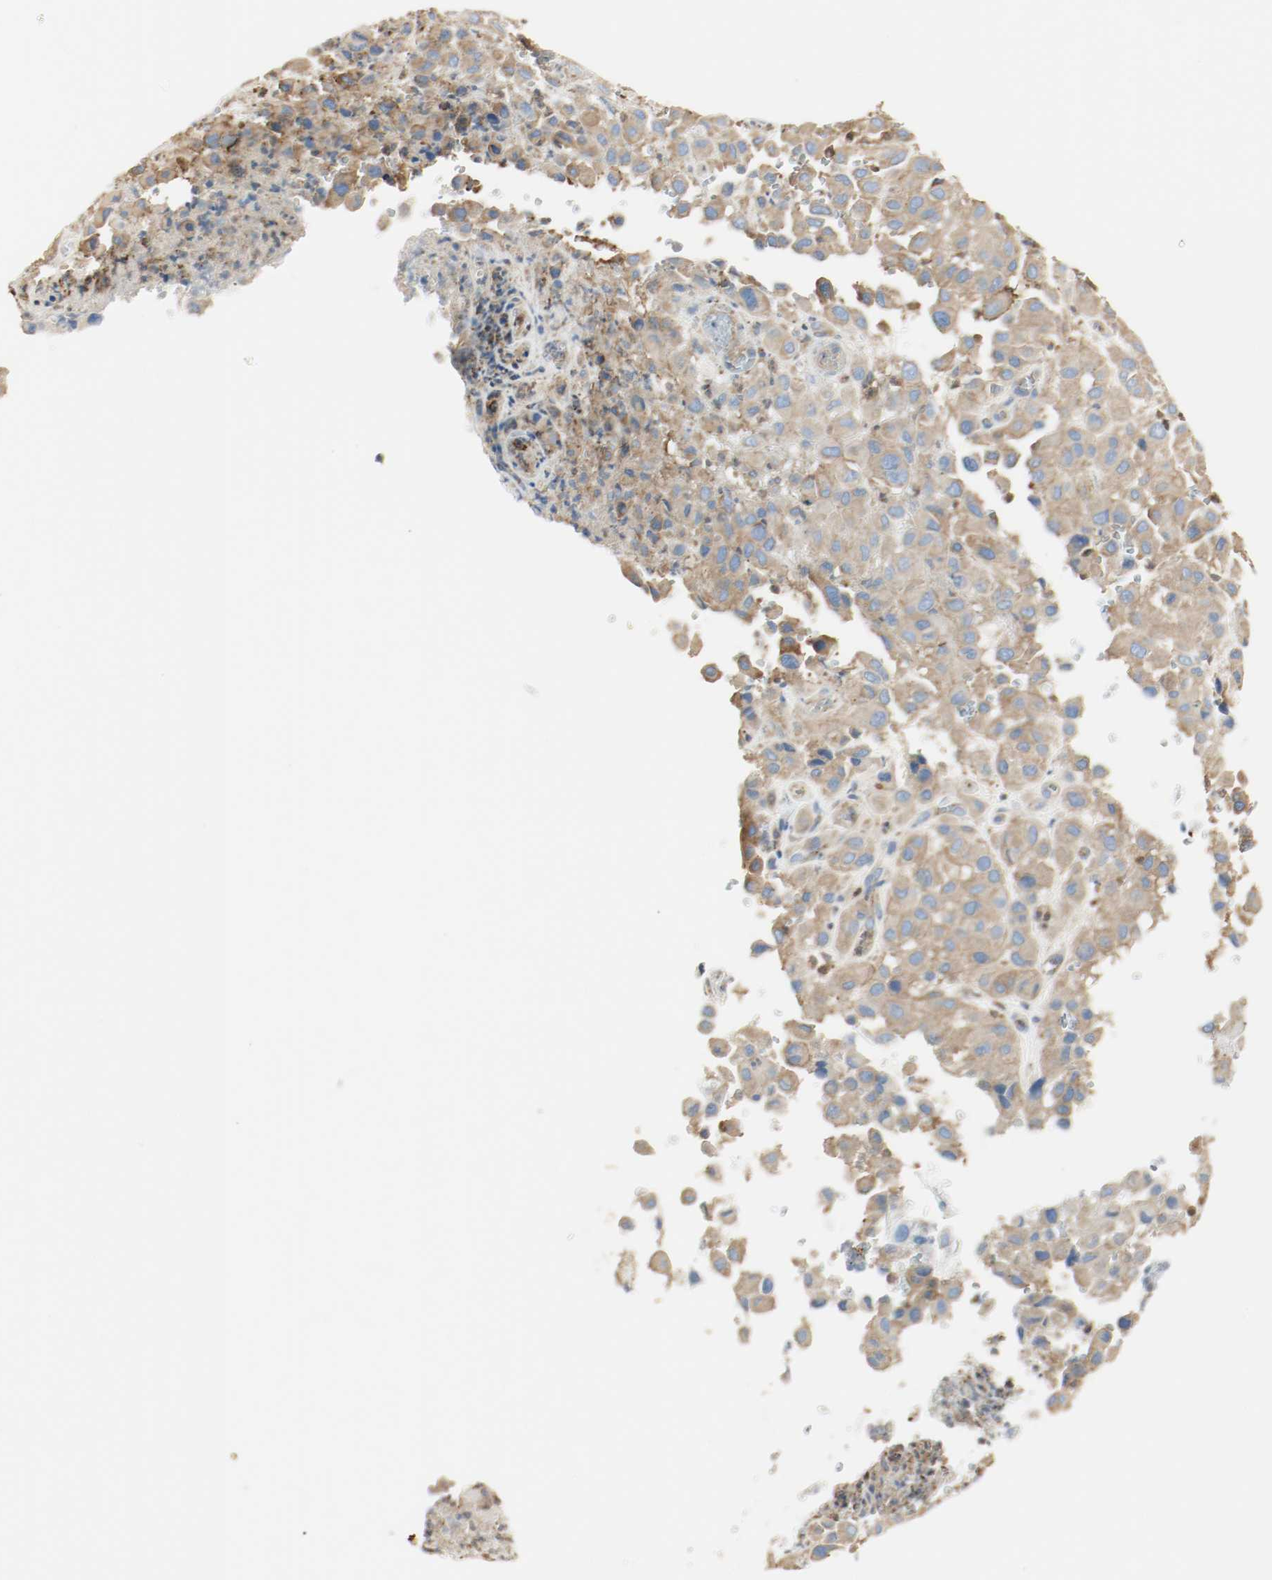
{"staining": {"intensity": "moderate", "quantity": "25%-75%", "location": "cytoplasmic/membranous"}, "tissue": "melanoma", "cell_type": "Tumor cells", "image_type": "cancer", "snomed": [{"axis": "morphology", "description": "Malignant melanoma, NOS"}, {"axis": "topography", "description": "Skin"}], "caption": "Moderate cytoplasmic/membranous expression is identified in about 25%-75% of tumor cells in melanoma.", "gene": "ARPC1B", "patient": {"sex": "female", "age": 21}}